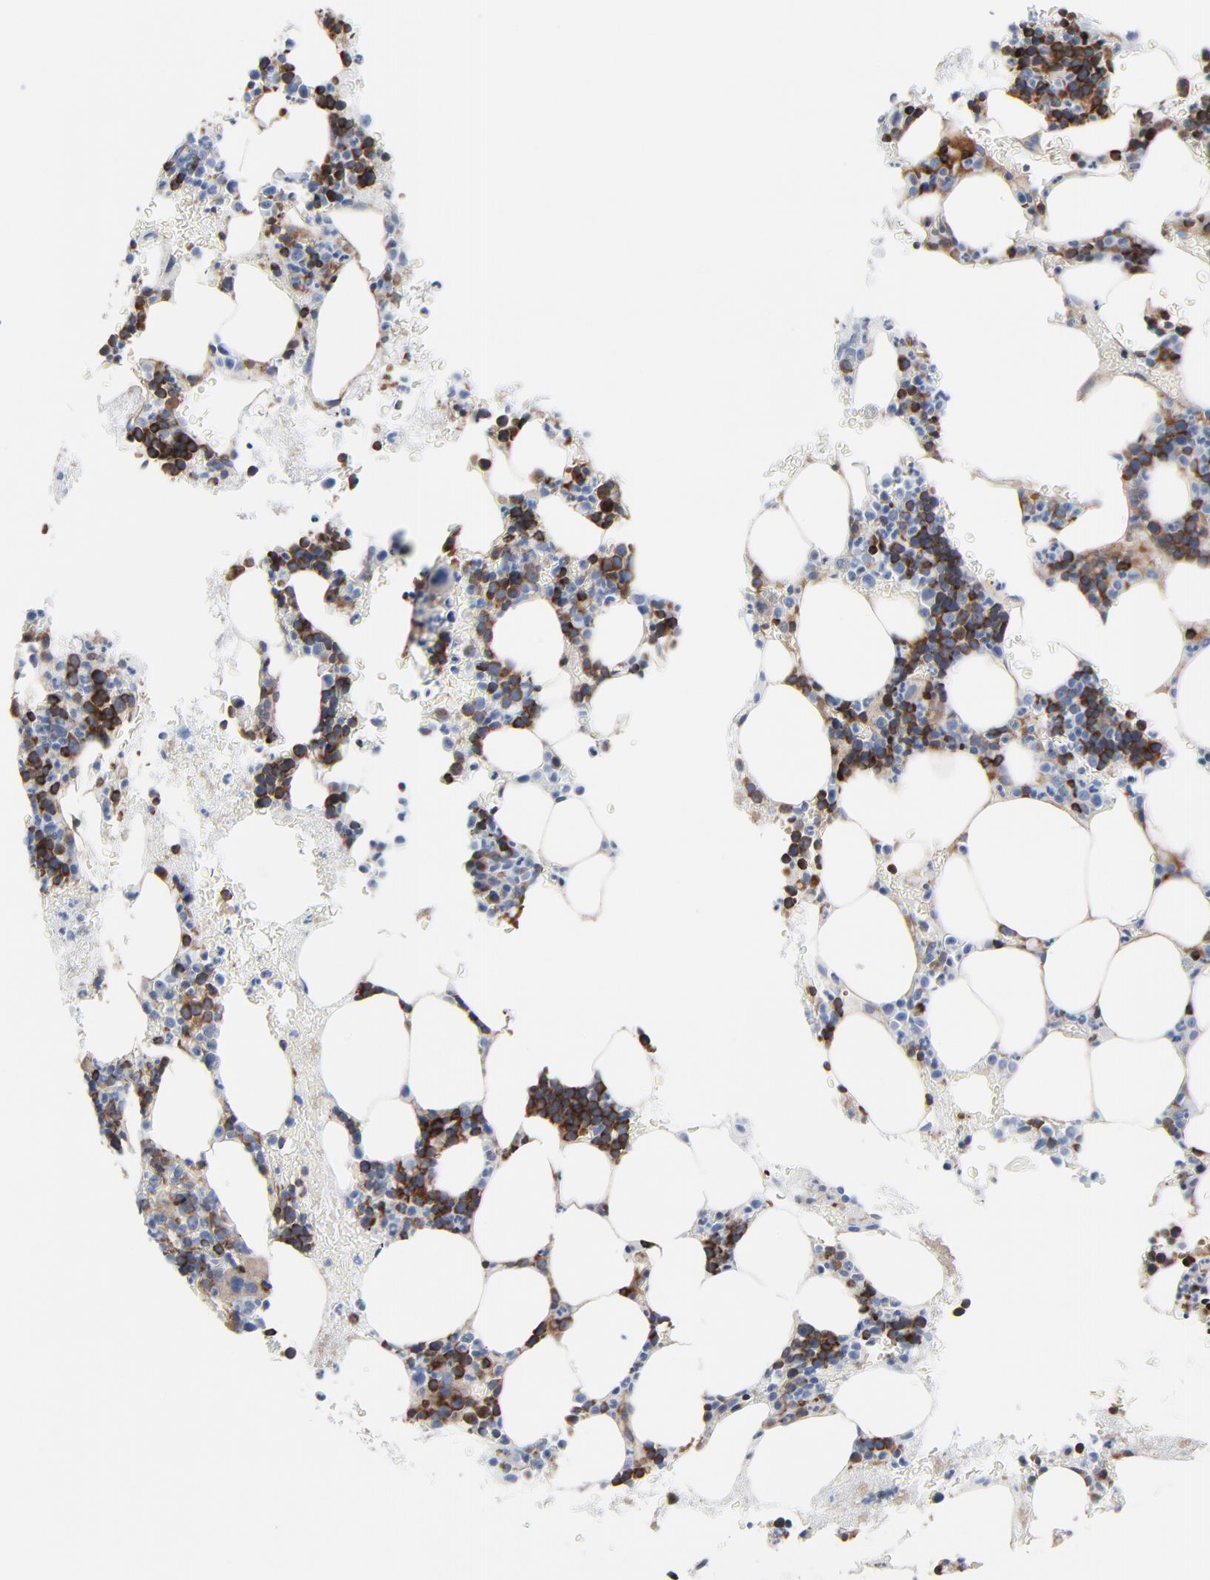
{"staining": {"intensity": "strong", "quantity": "25%-75%", "location": "cytoplasmic/membranous"}, "tissue": "bone marrow", "cell_type": "Hematopoietic cells", "image_type": "normal", "snomed": [{"axis": "morphology", "description": "Normal tissue, NOS"}, {"axis": "topography", "description": "Bone marrow"}], "caption": "DAB immunohistochemical staining of benign bone marrow exhibits strong cytoplasmic/membranous protein positivity in about 25%-75% of hematopoietic cells. The protein of interest is shown in brown color, while the nuclei are stained blue.", "gene": "OPTN", "patient": {"sex": "male", "age": 78}}